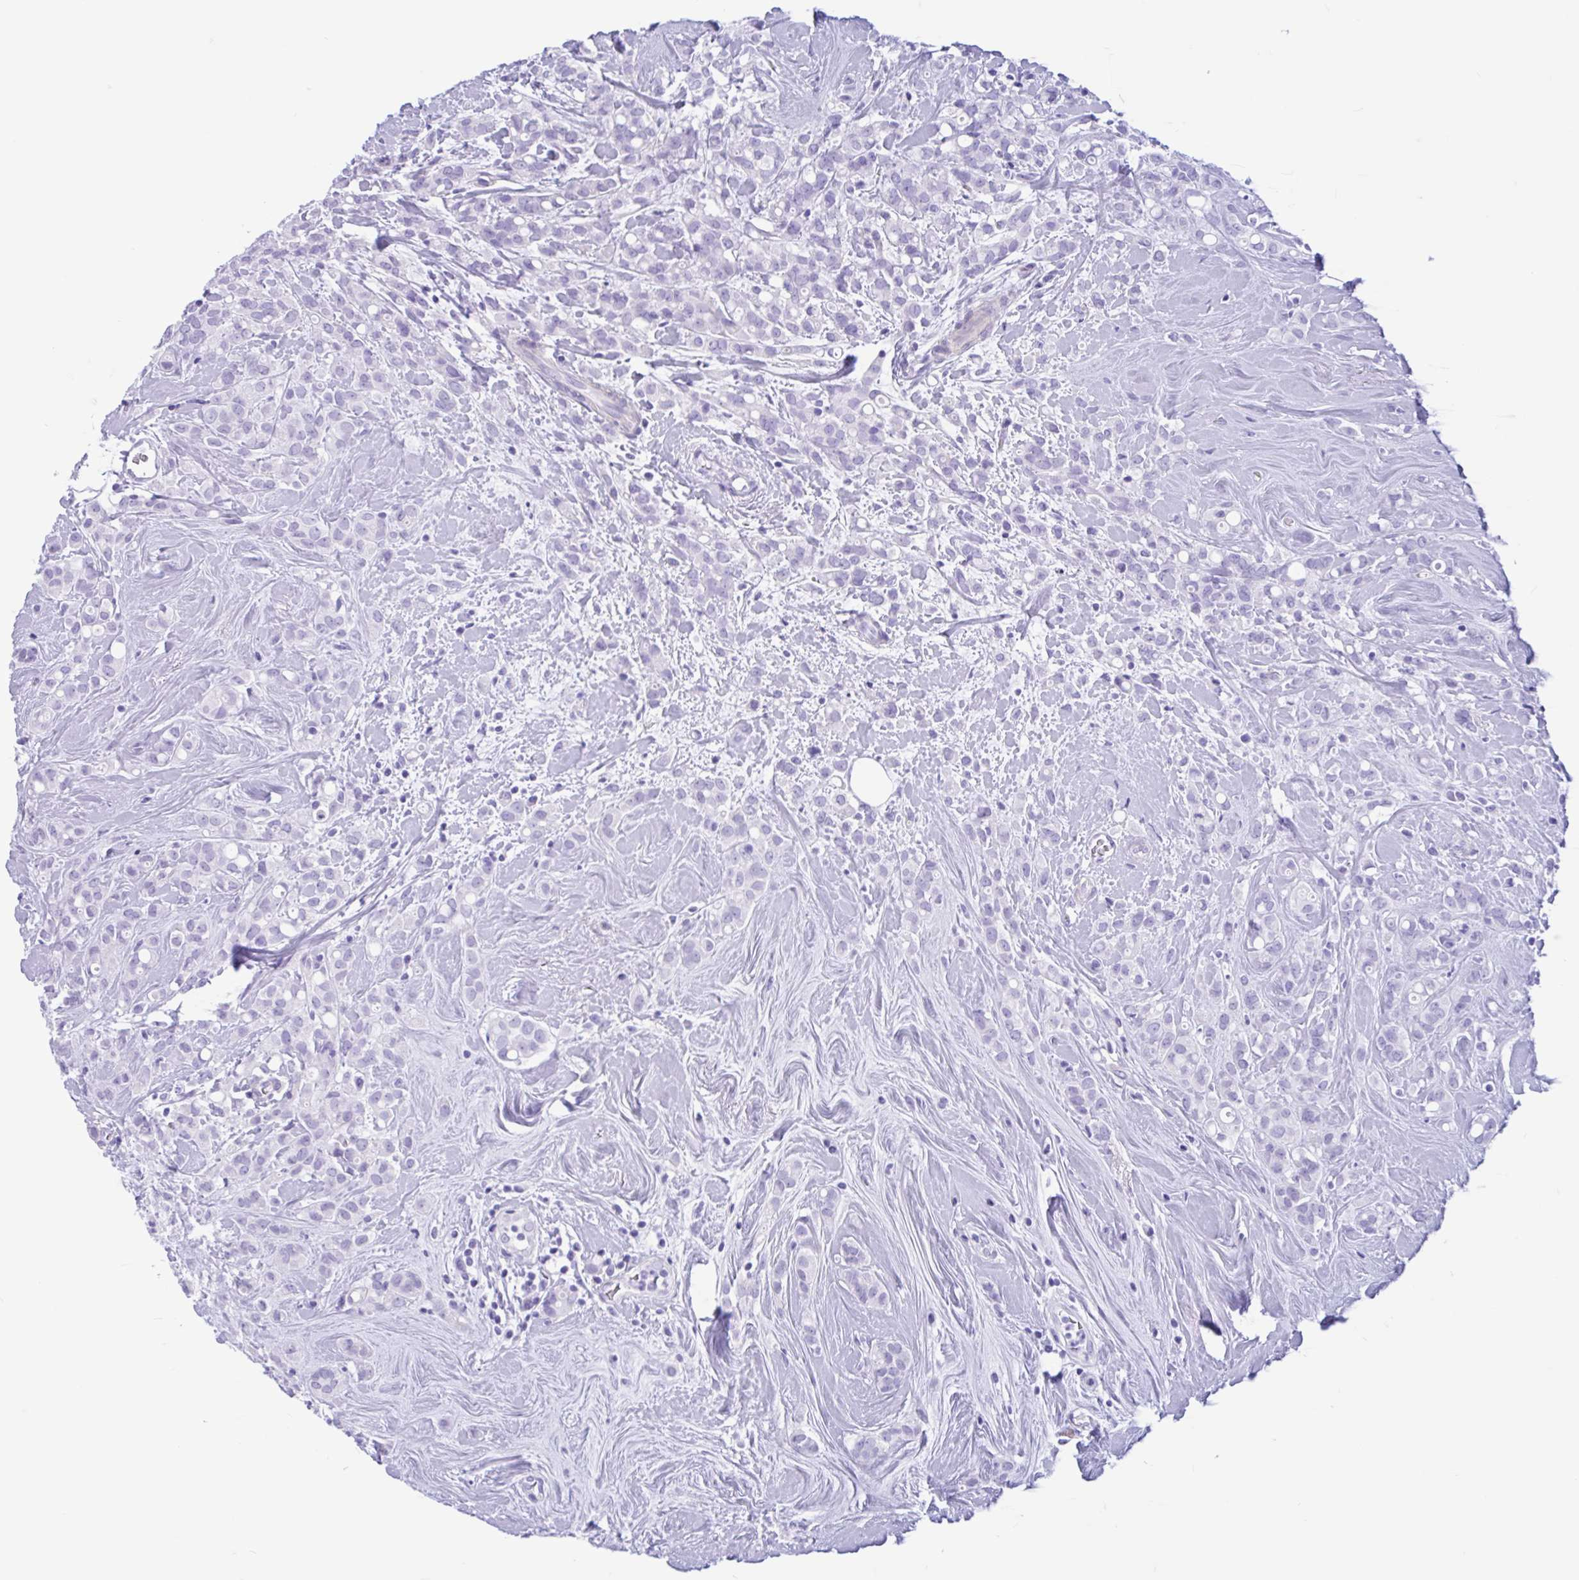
{"staining": {"intensity": "negative", "quantity": "none", "location": "none"}, "tissue": "breast cancer", "cell_type": "Tumor cells", "image_type": "cancer", "snomed": [{"axis": "morphology", "description": "Lobular carcinoma"}, {"axis": "topography", "description": "Breast"}], "caption": "Human breast lobular carcinoma stained for a protein using immunohistochemistry (IHC) exhibits no expression in tumor cells.", "gene": "IAPP", "patient": {"sex": "female", "age": 68}}